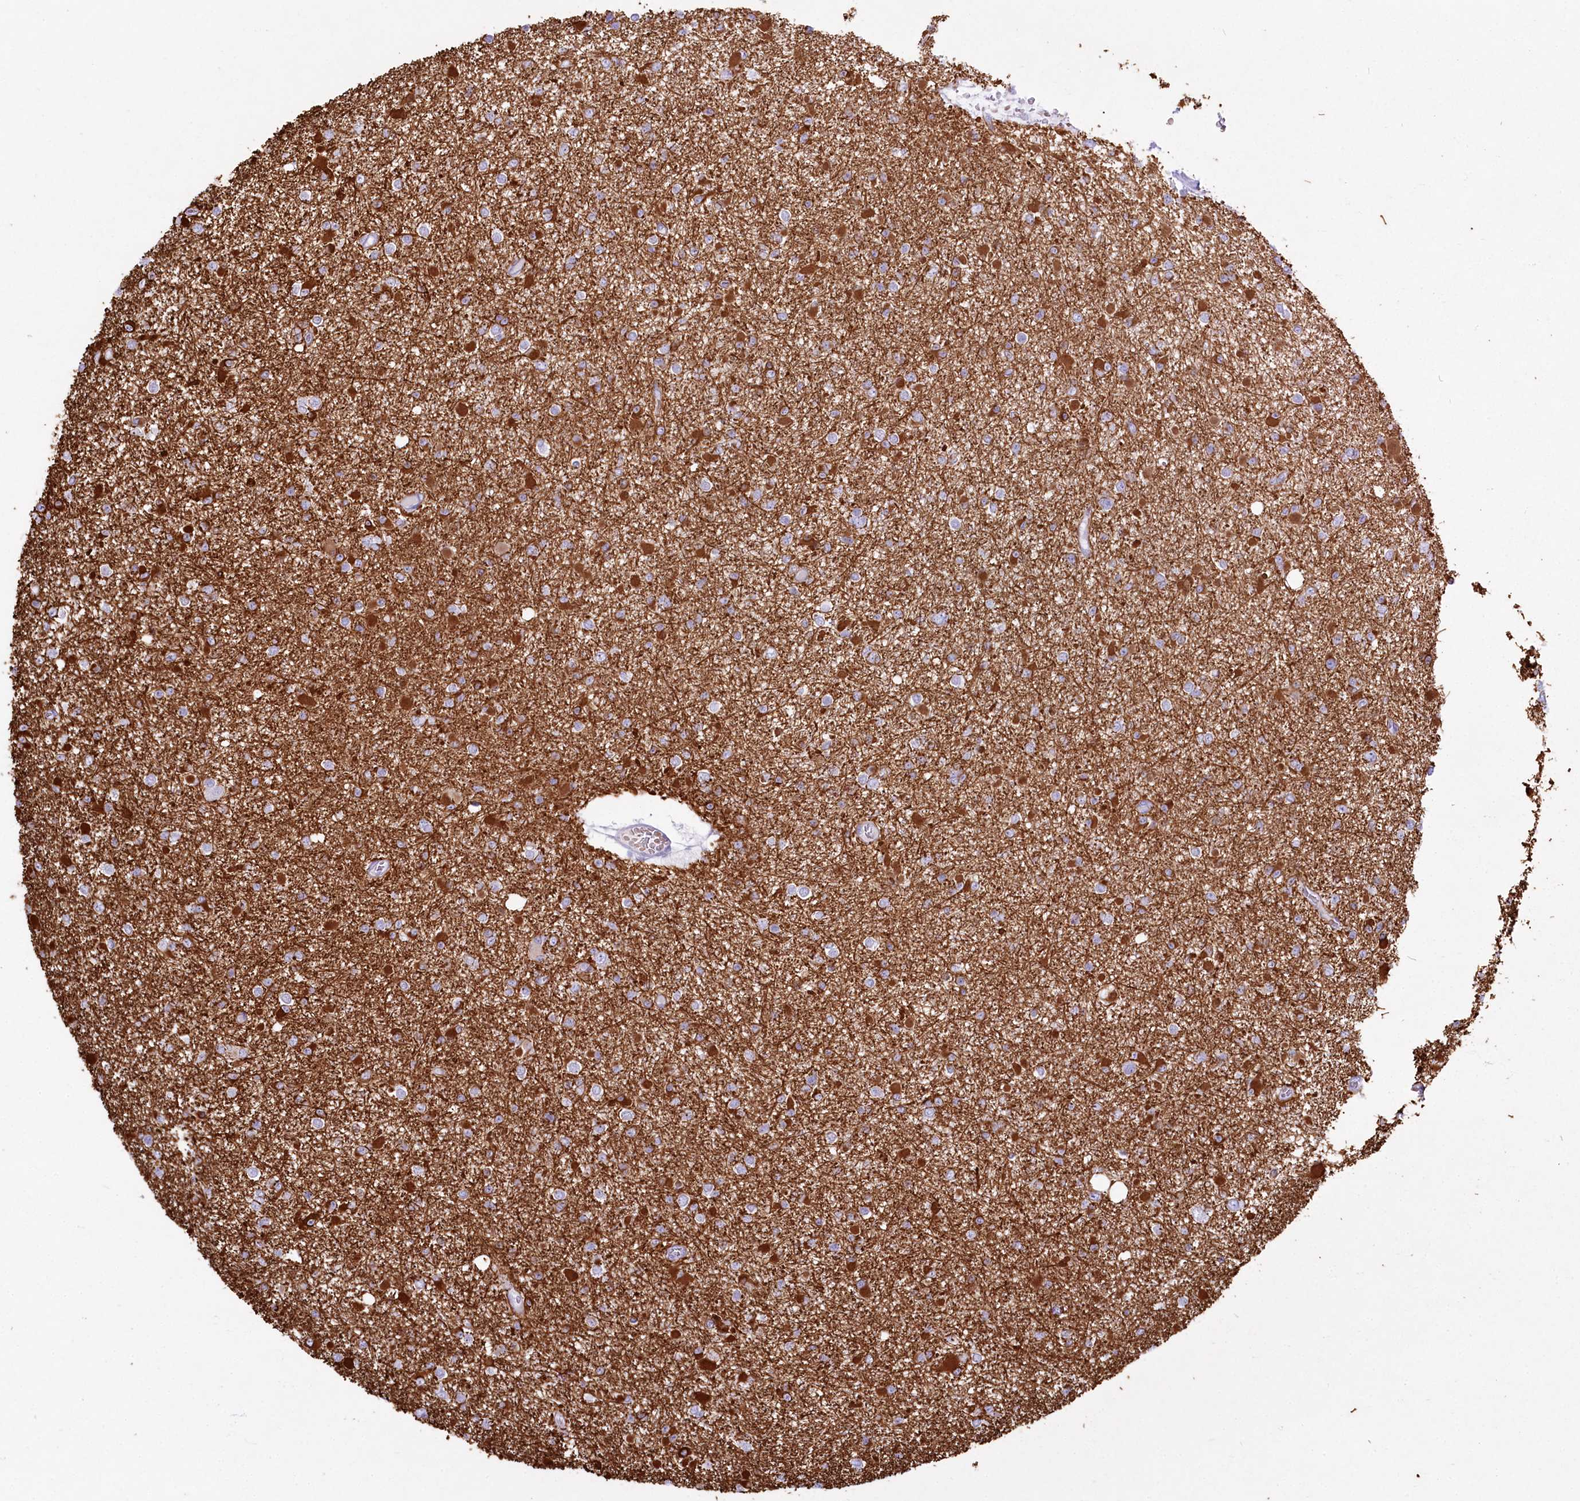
{"staining": {"intensity": "negative", "quantity": "none", "location": "none"}, "tissue": "glioma", "cell_type": "Tumor cells", "image_type": "cancer", "snomed": [{"axis": "morphology", "description": "Glioma, malignant, Low grade"}, {"axis": "topography", "description": "Brain"}], "caption": "This is an IHC photomicrograph of glioma. There is no staining in tumor cells.", "gene": "IFIT5", "patient": {"sex": "female", "age": 22}}